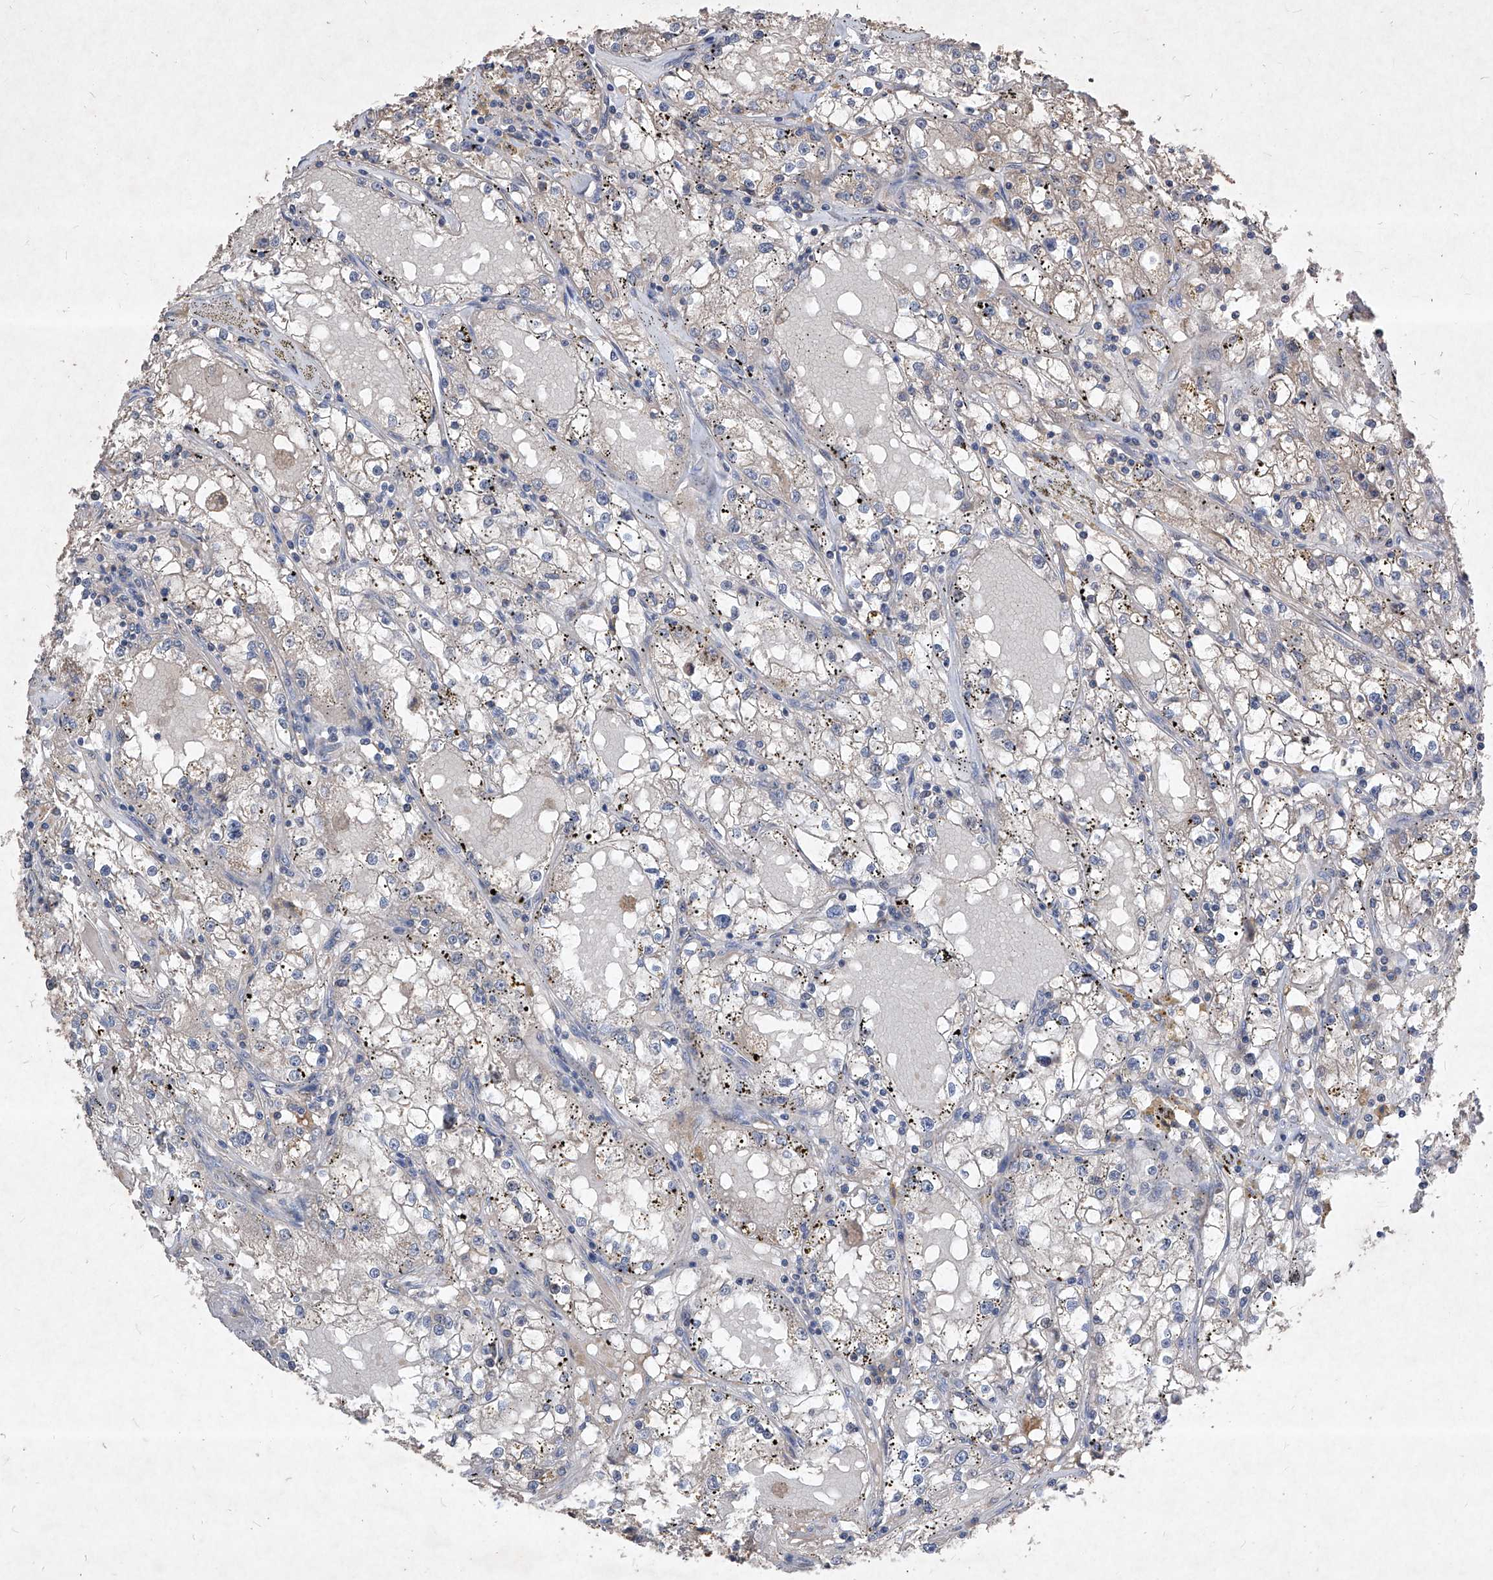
{"staining": {"intensity": "negative", "quantity": "none", "location": "none"}, "tissue": "renal cancer", "cell_type": "Tumor cells", "image_type": "cancer", "snomed": [{"axis": "morphology", "description": "Adenocarcinoma, NOS"}, {"axis": "topography", "description": "Kidney"}], "caption": "Immunohistochemistry photomicrograph of human adenocarcinoma (renal) stained for a protein (brown), which demonstrates no expression in tumor cells. (Stains: DAB (3,3'-diaminobenzidine) immunohistochemistry with hematoxylin counter stain, Microscopy: brightfield microscopy at high magnification).", "gene": "SYNGR1", "patient": {"sex": "male", "age": 56}}